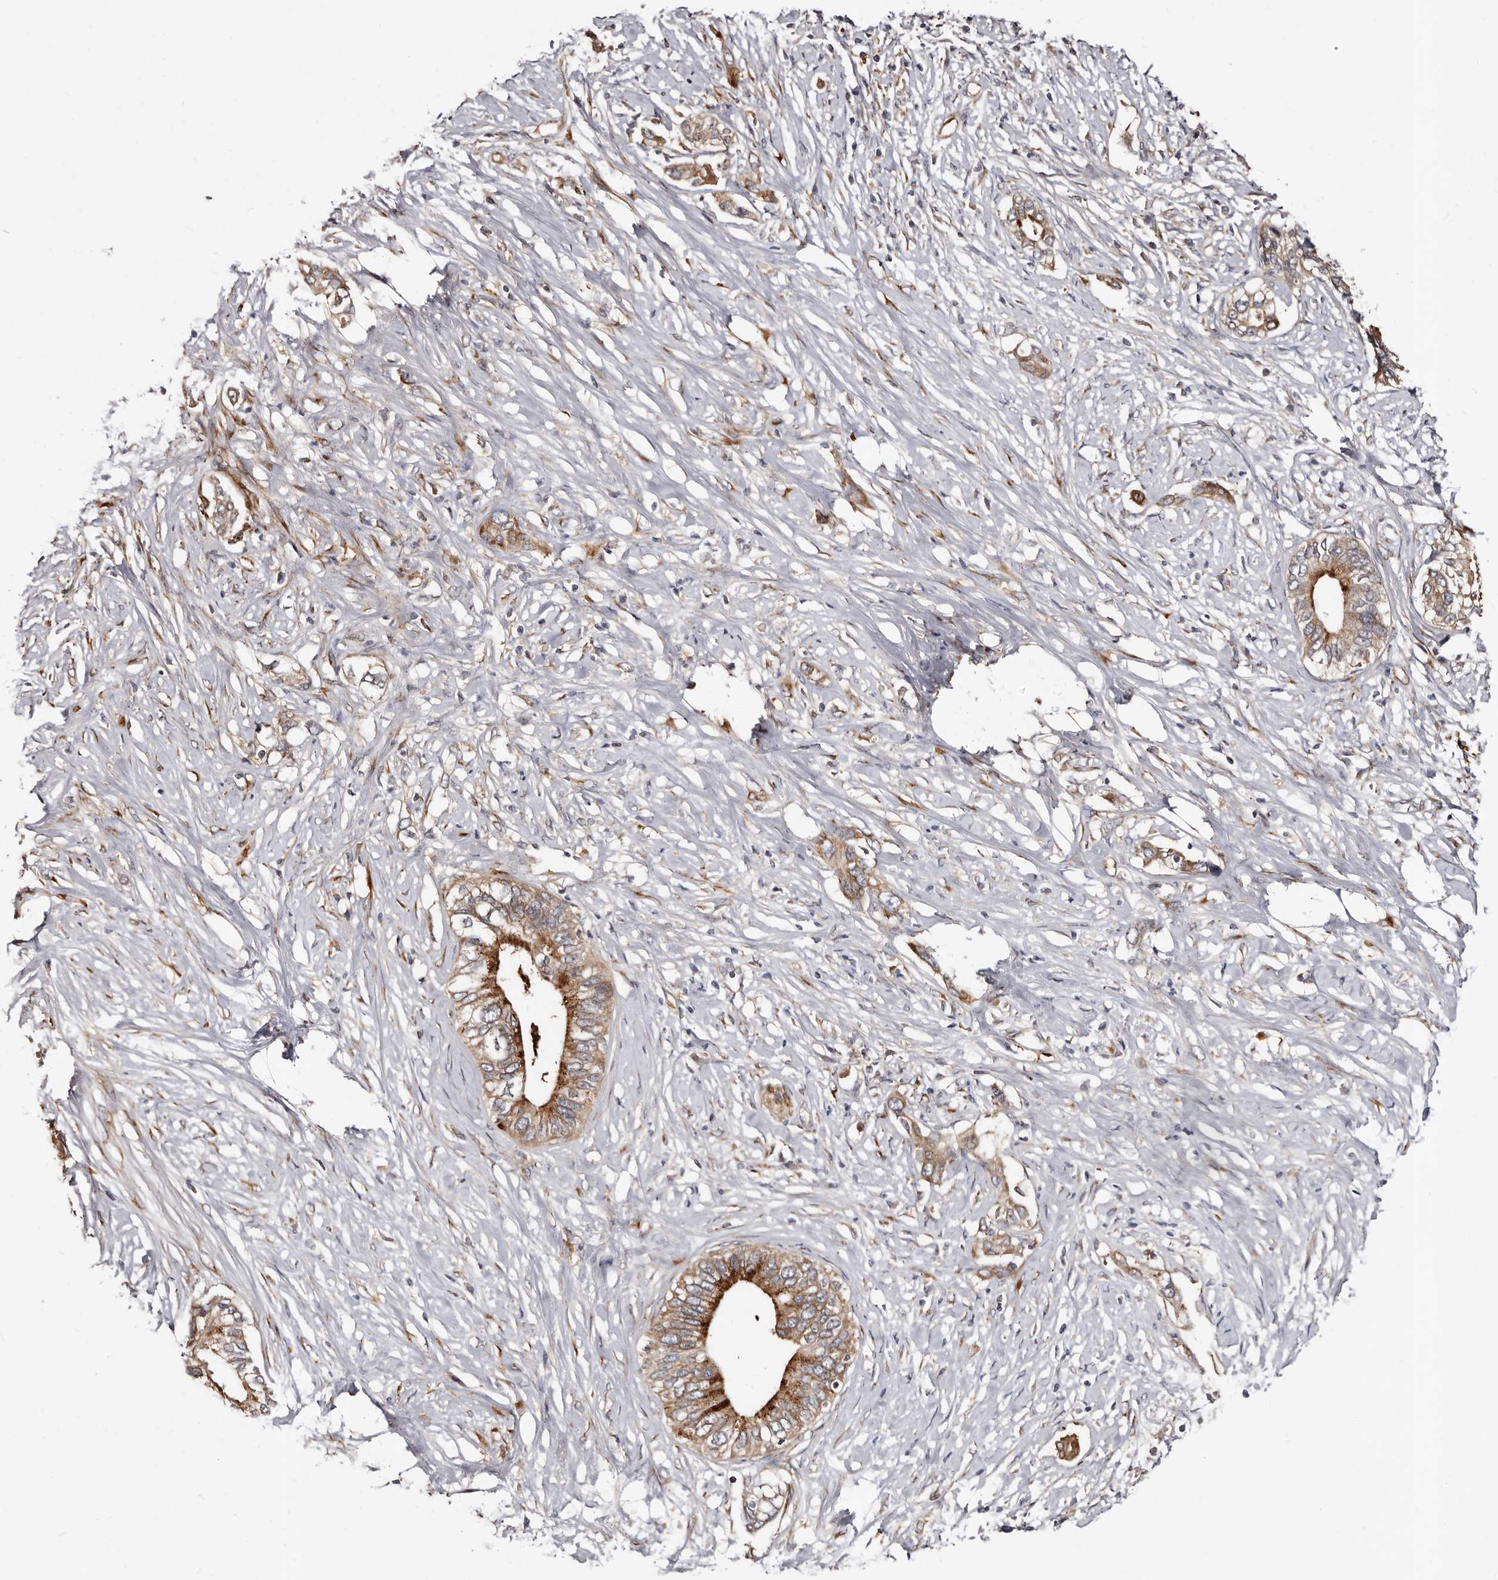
{"staining": {"intensity": "moderate", "quantity": ">75%", "location": "cytoplasmic/membranous"}, "tissue": "pancreatic cancer", "cell_type": "Tumor cells", "image_type": "cancer", "snomed": [{"axis": "morphology", "description": "Normal tissue, NOS"}, {"axis": "morphology", "description": "Adenocarcinoma, NOS"}, {"axis": "topography", "description": "Pancreas"}, {"axis": "topography", "description": "Peripheral nerve tissue"}], "caption": "Protein expression by immunohistochemistry (IHC) reveals moderate cytoplasmic/membranous positivity in about >75% of tumor cells in pancreatic cancer (adenocarcinoma).", "gene": "TBC1D22B", "patient": {"sex": "male", "age": 59}}